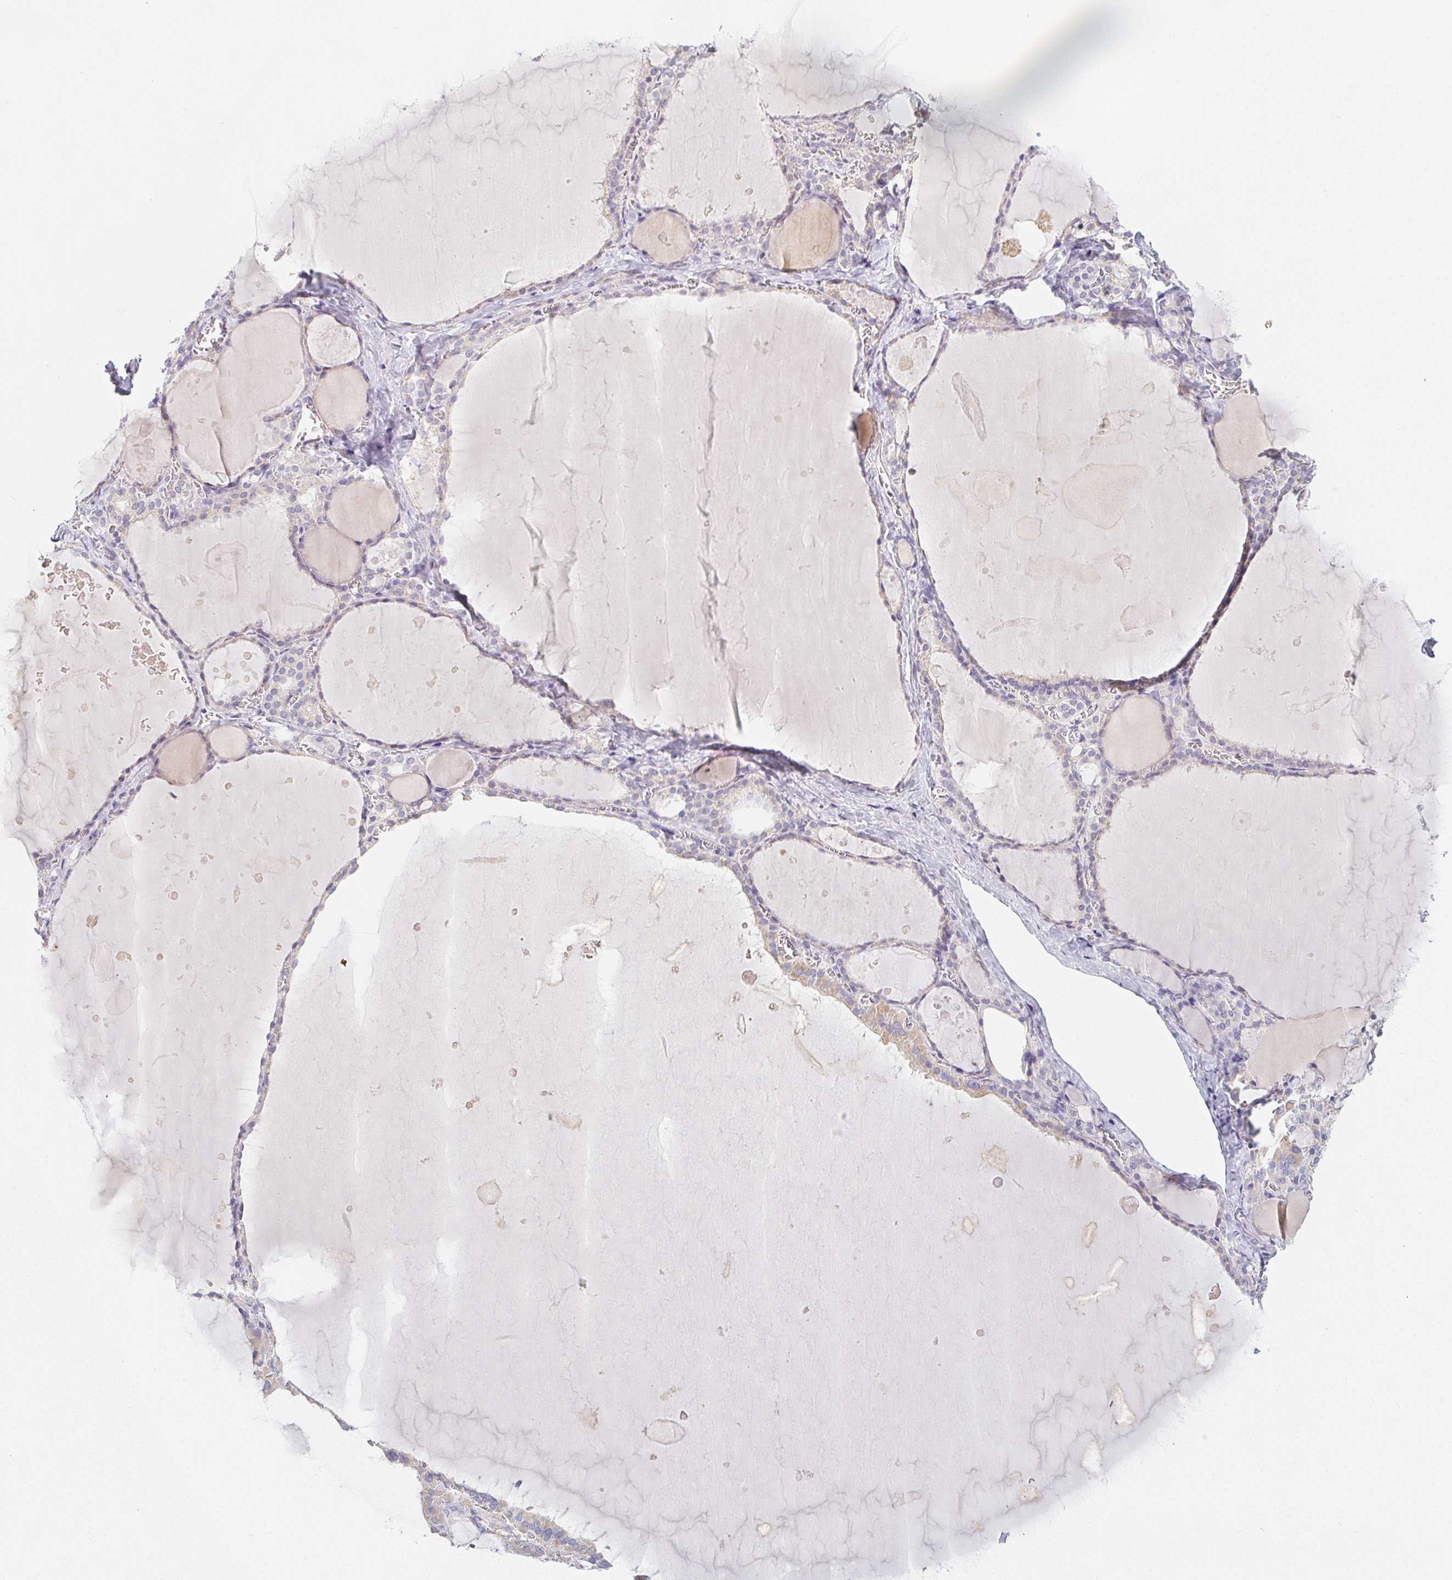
{"staining": {"intensity": "weak", "quantity": "<25%", "location": "cytoplasmic/membranous"}, "tissue": "thyroid gland", "cell_type": "Glandular cells", "image_type": "normal", "snomed": [{"axis": "morphology", "description": "Normal tissue, NOS"}, {"axis": "topography", "description": "Thyroid gland"}], "caption": "This is a photomicrograph of immunohistochemistry staining of unremarkable thyroid gland, which shows no staining in glandular cells. (DAB IHC, high magnification).", "gene": "GLIPR1L1", "patient": {"sex": "male", "age": 56}}